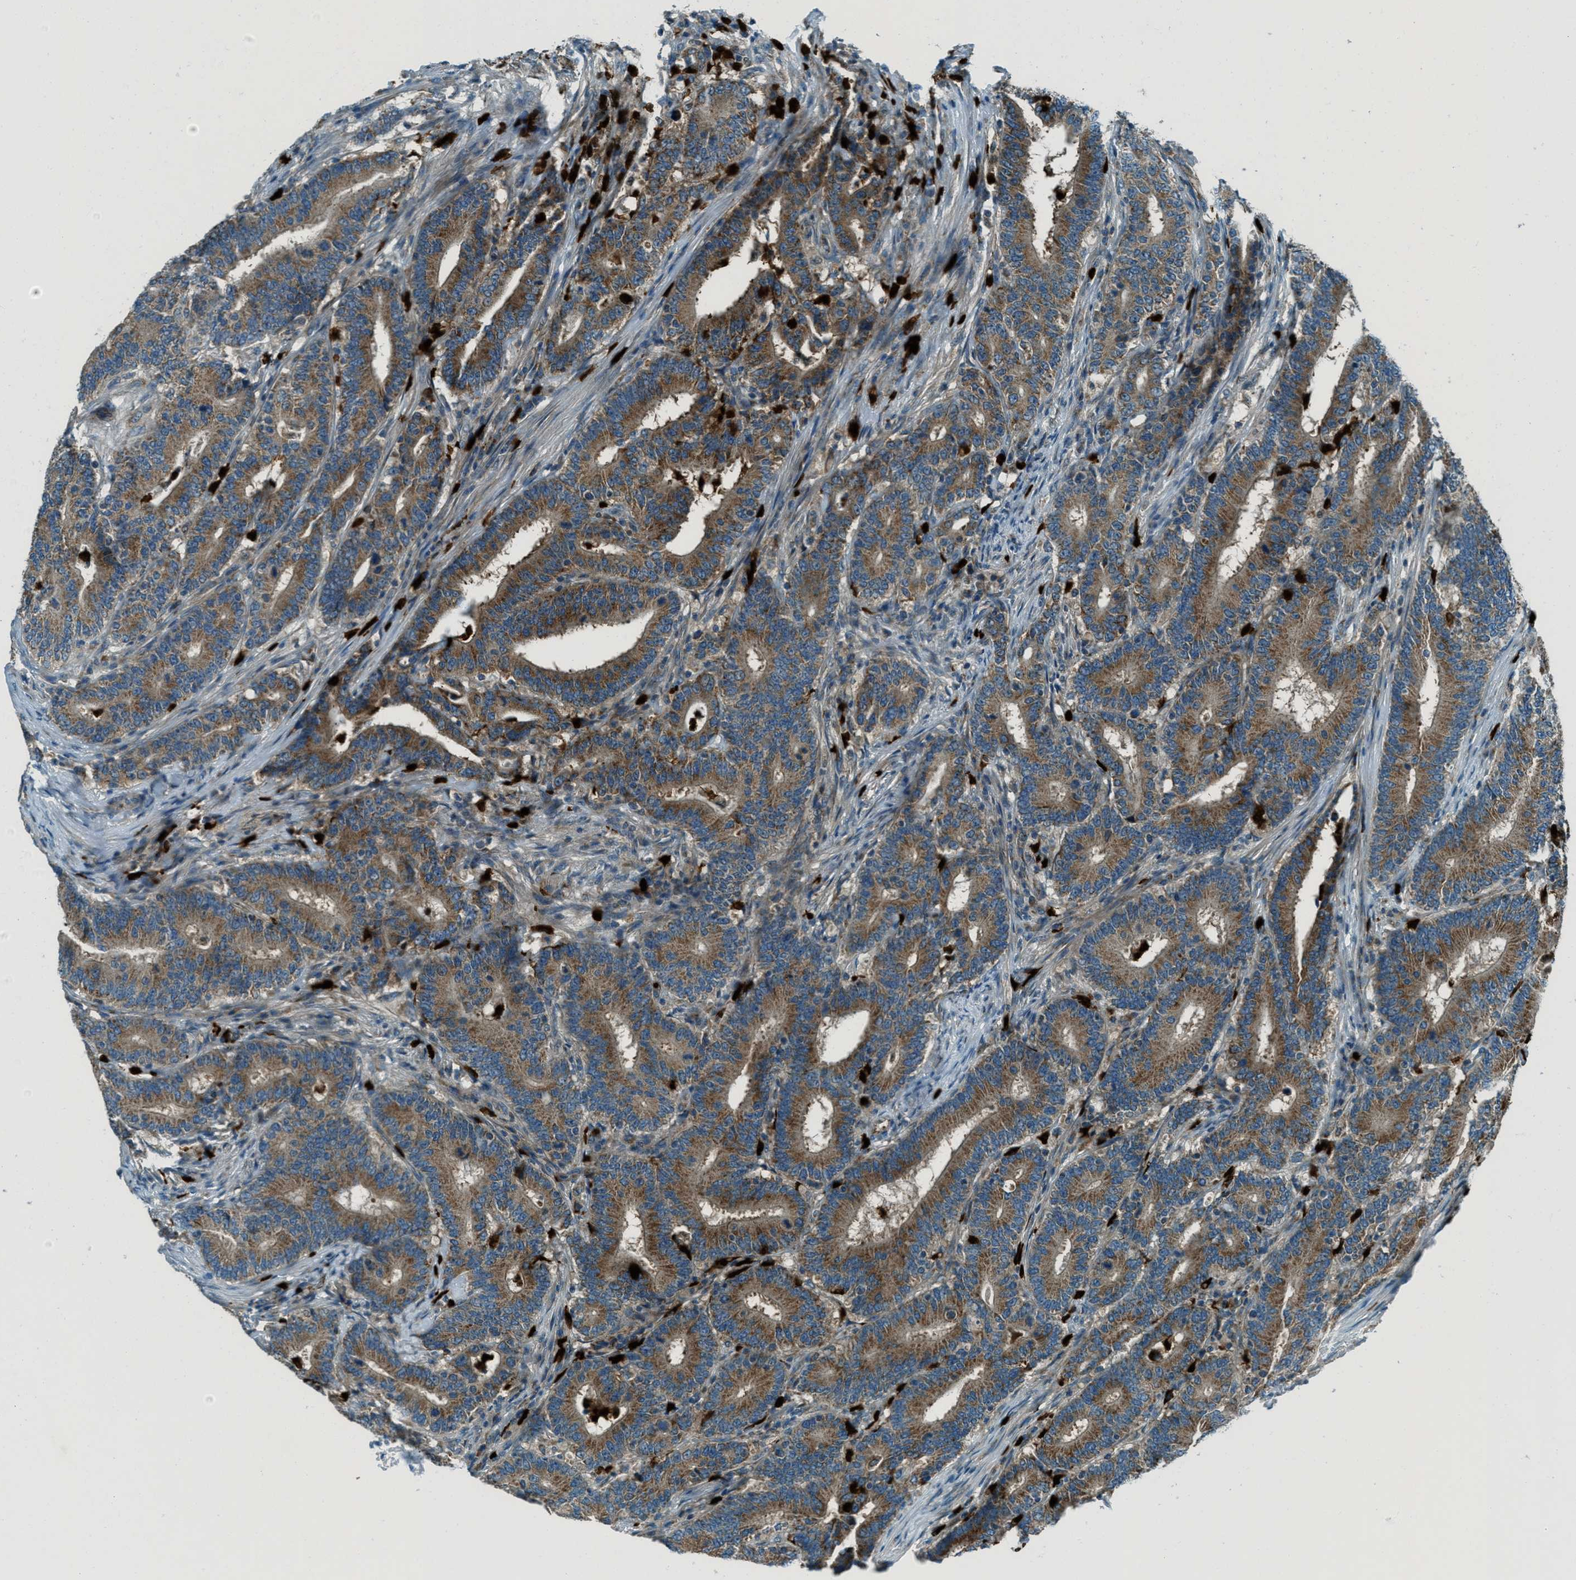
{"staining": {"intensity": "moderate", "quantity": ">75%", "location": "cytoplasmic/membranous"}, "tissue": "colorectal cancer", "cell_type": "Tumor cells", "image_type": "cancer", "snomed": [{"axis": "morphology", "description": "Adenocarcinoma, NOS"}, {"axis": "topography", "description": "Colon"}], "caption": "Protein staining by IHC shows moderate cytoplasmic/membranous positivity in about >75% of tumor cells in colorectal cancer.", "gene": "FAR1", "patient": {"sex": "female", "age": 66}}